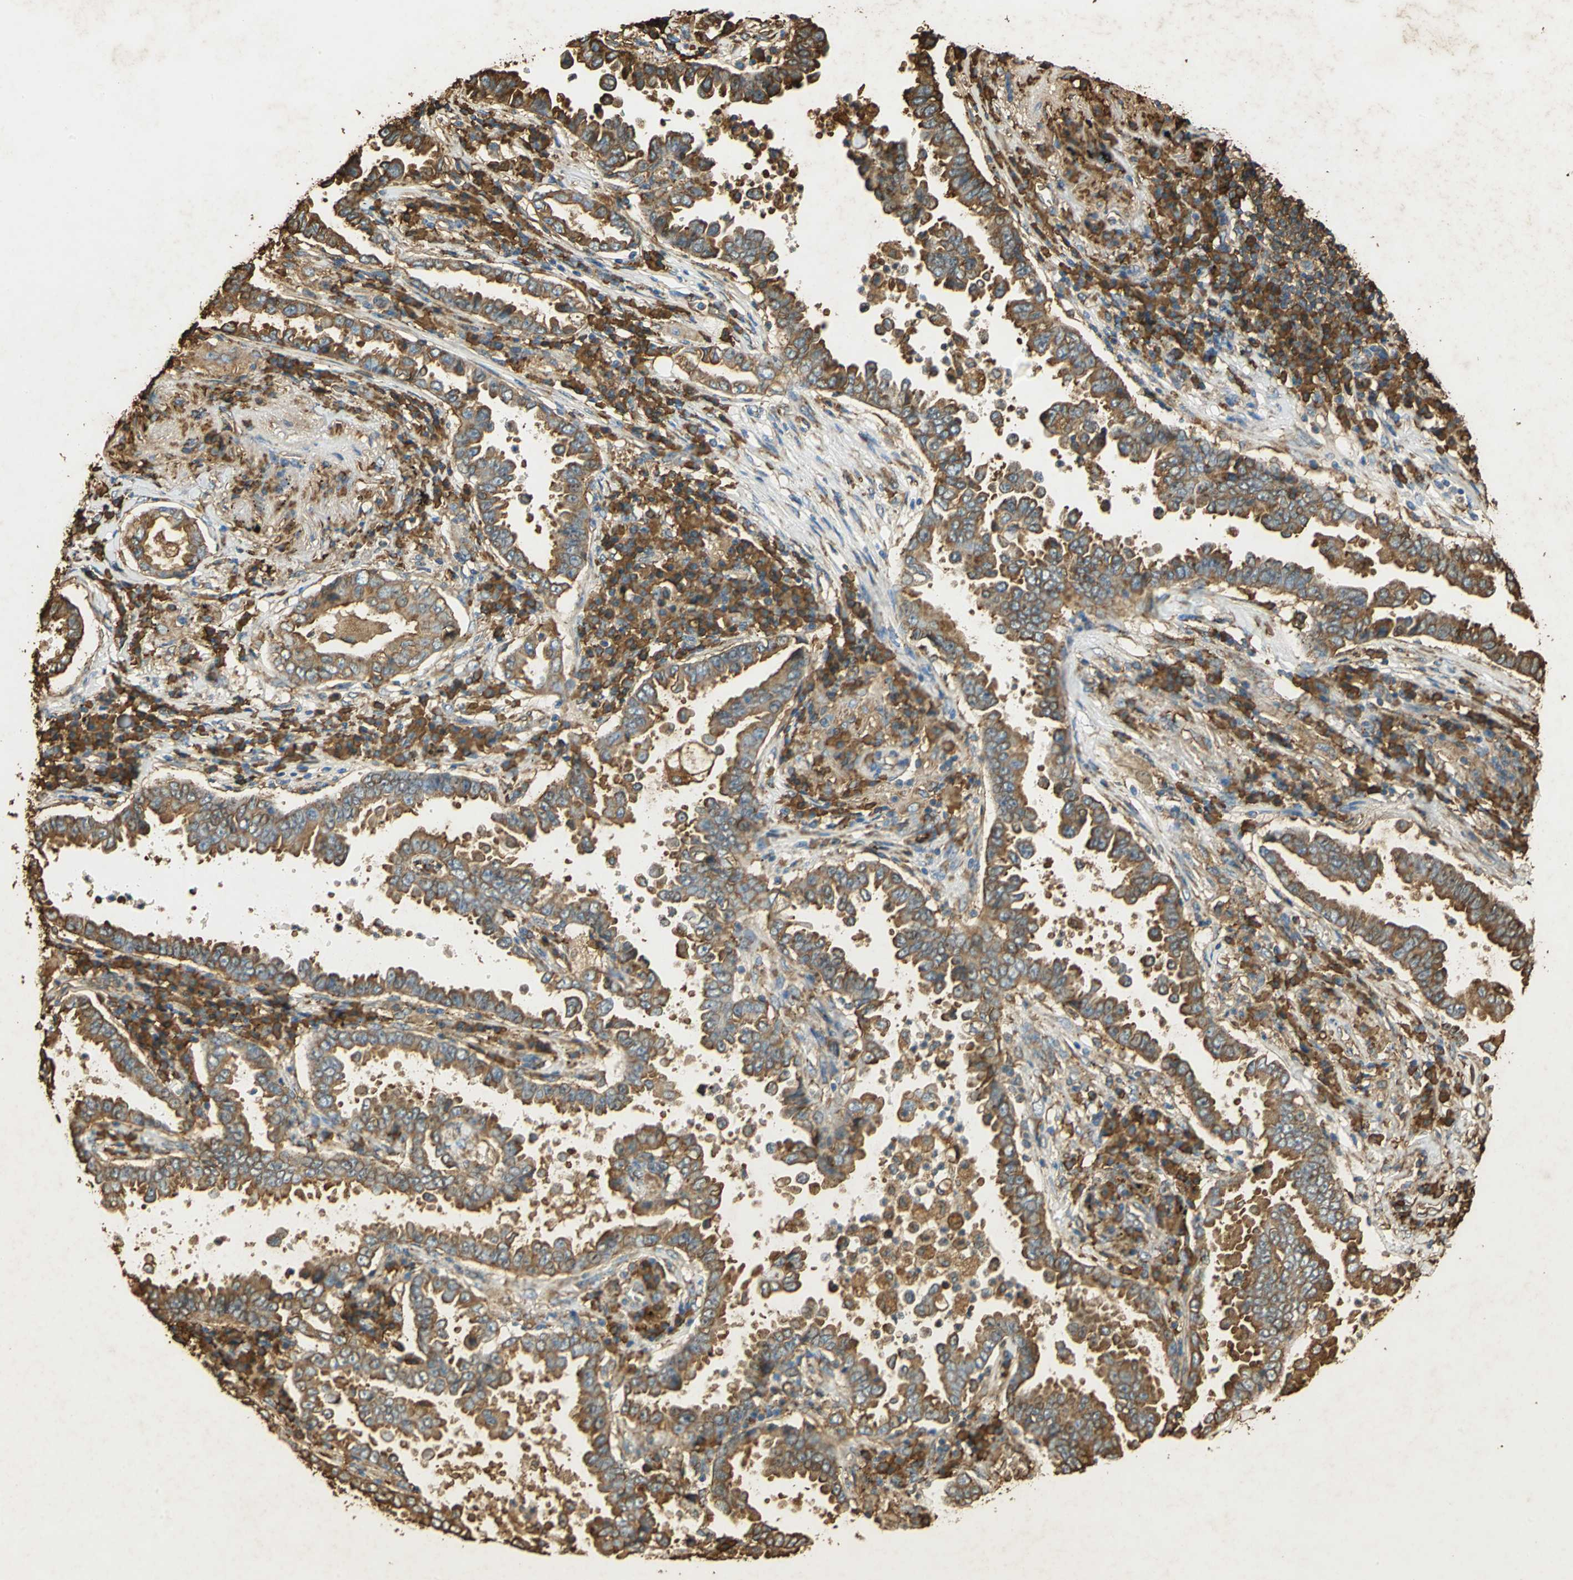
{"staining": {"intensity": "moderate", "quantity": ">75%", "location": "cytoplasmic/membranous"}, "tissue": "lung cancer", "cell_type": "Tumor cells", "image_type": "cancer", "snomed": [{"axis": "morphology", "description": "Normal tissue, NOS"}, {"axis": "morphology", "description": "Inflammation, NOS"}, {"axis": "morphology", "description": "Adenocarcinoma, NOS"}, {"axis": "topography", "description": "Lung"}], "caption": "Moderate cytoplasmic/membranous positivity is identified in about >75% of tumor cells in lung cancer. Using DAB (brown) and hematoxylin (blue) stains, captured at high magnification using brightfield microscopy.", "gene": "HSP90B1", "patient": {"sex": "female", "age": 64}}